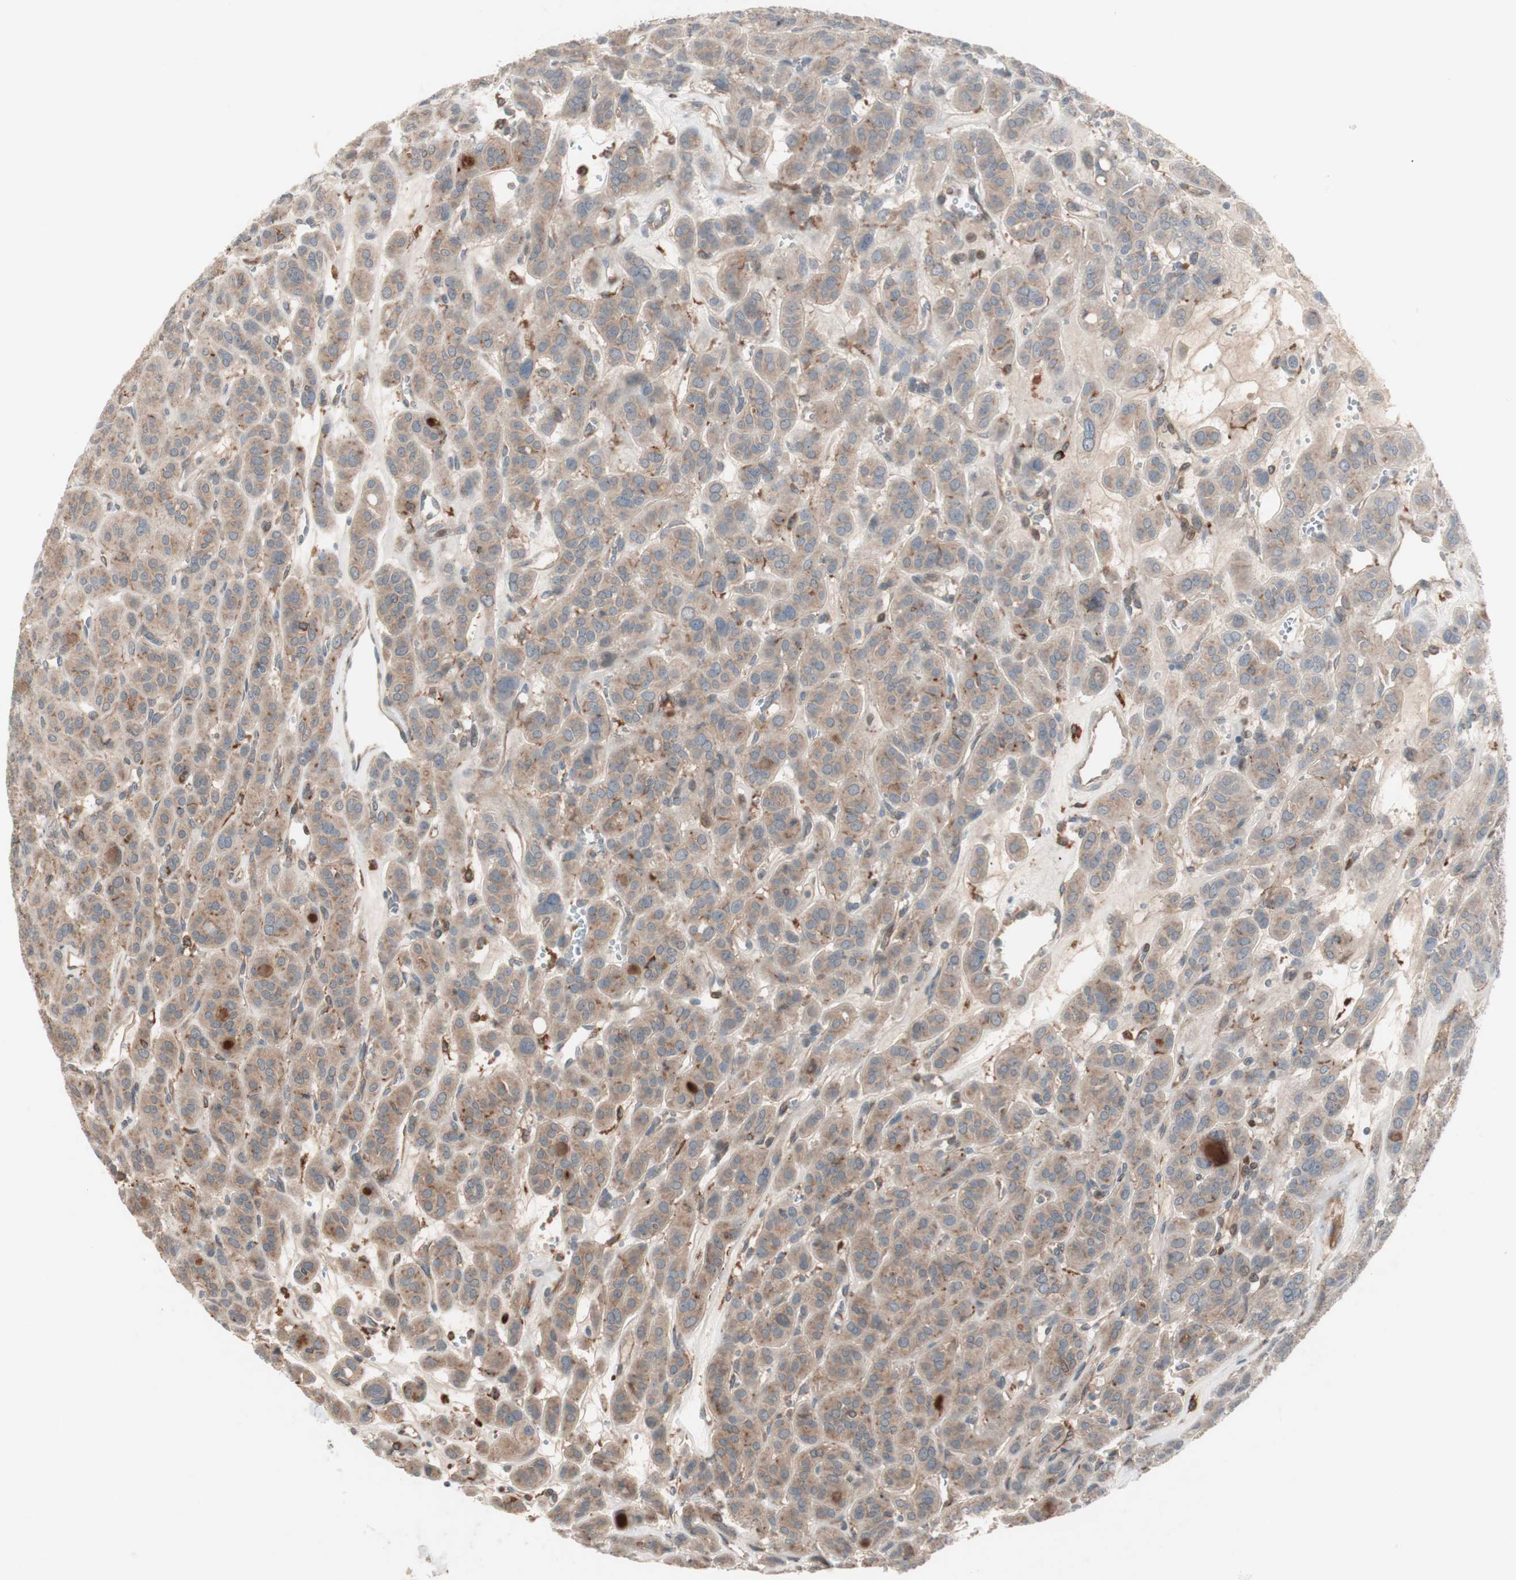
{"staining": {"intensity": "moderate", "quantity": ">75%", "location": "cytoplasmic/membranous"}, "tissue": "thyroid cancer", "cell_type": "Tumor cells", "image_type": "cancer", "snomed": [{"axis": "morphology", "description": "Follicular adenoma carcinoma, NOS"}, {"axis": "topography", "description": "Thyroid gland"}], "caption": "This micrograph exhibits thyroid cancer stained with immunohistochemistry to label a protein in brown. The cytoplasmic/membranous of tumor cells show moderate positivity for the protein. Nuclei are counter-stained blue.", "gene": "STAB1", "patient": {"sex": "female", "age": 71}}